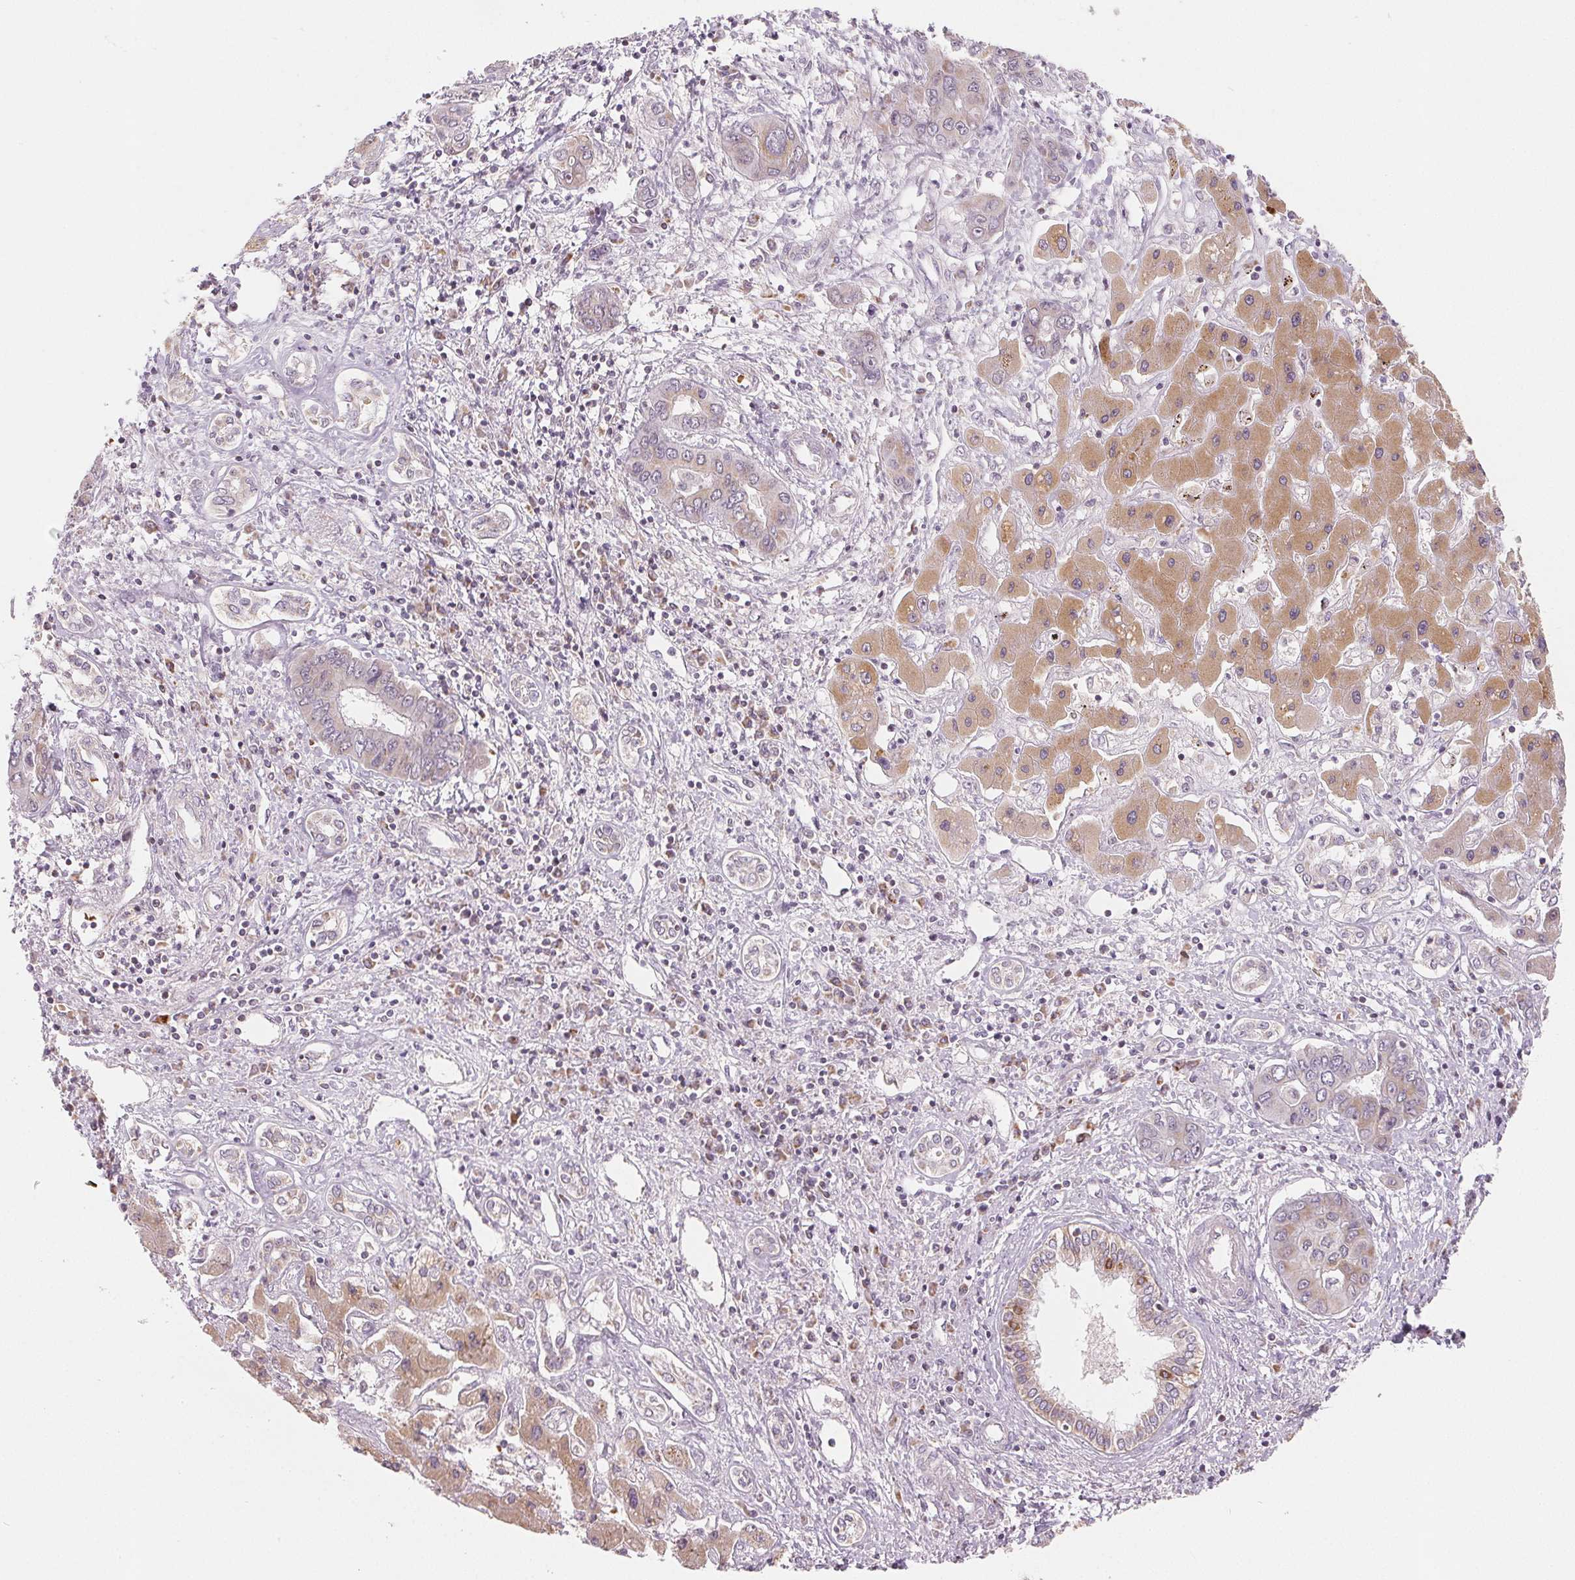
{"staining": {"intensity": "moderate", "quantity": "<25%", "location": "cytoplasmic/membranous"}, "tissue": "liver cancer", "cell_type": "Tumor cells", "image_type": "cancer", "snomed": [{"axis": "morphology", "description": "Cholangiocarcinoma"}, {"axis": "topography", "description": "Liver"}], "caption": "This is an image of immunohistochemistry (IHC) staining of liver cholangiocarcinoma, which shows moderate expression in the cytoplasmic/membranous of tumor cells.", "gene": "HINT2", "patient": {"sex": "male", "age": 67}}